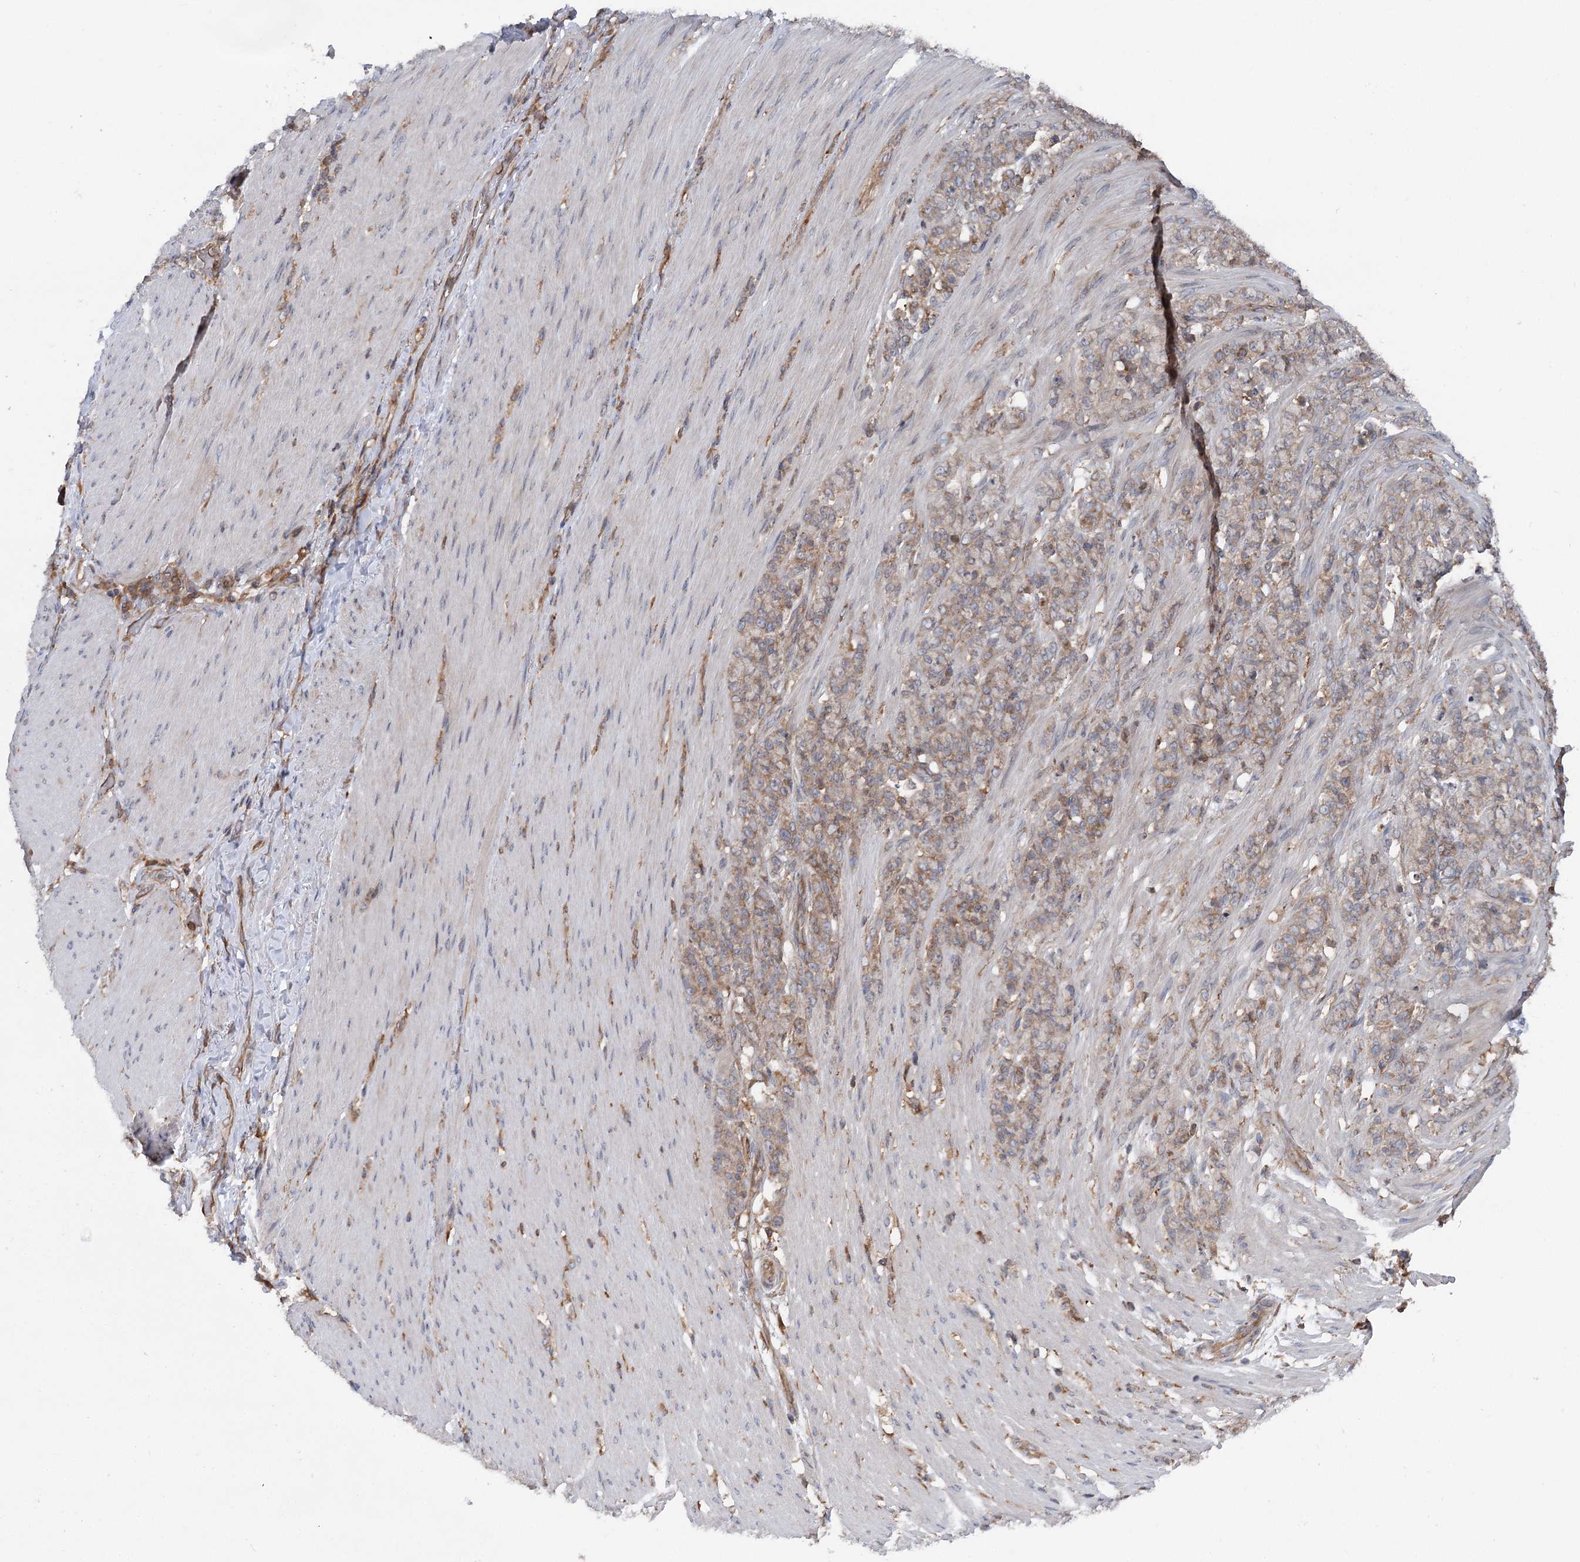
{"staining": {"intensity": "weak", "quantity": "25%-75%", "location": "cytoplasmic/membranous"}, "tissue": "stomach cancer", "cell_type": "Tumor cells", "image_type": "cancer", "snomed": [{"axis": "morphology", "description": "Adenocarcinoma, NOS"}, {"axis": "topography", "description": "Stomach"}], "caption": "High-power microscopy captured an immunohistochemistry (IHC) micrograph of stomach adenocarcinoma, revealing weak cytoplasmic/membranous expression in approximately 25%-75% of tumor cells.", "gene": "PPP1R21", "patient": {"sex": "female", "age": 79}}